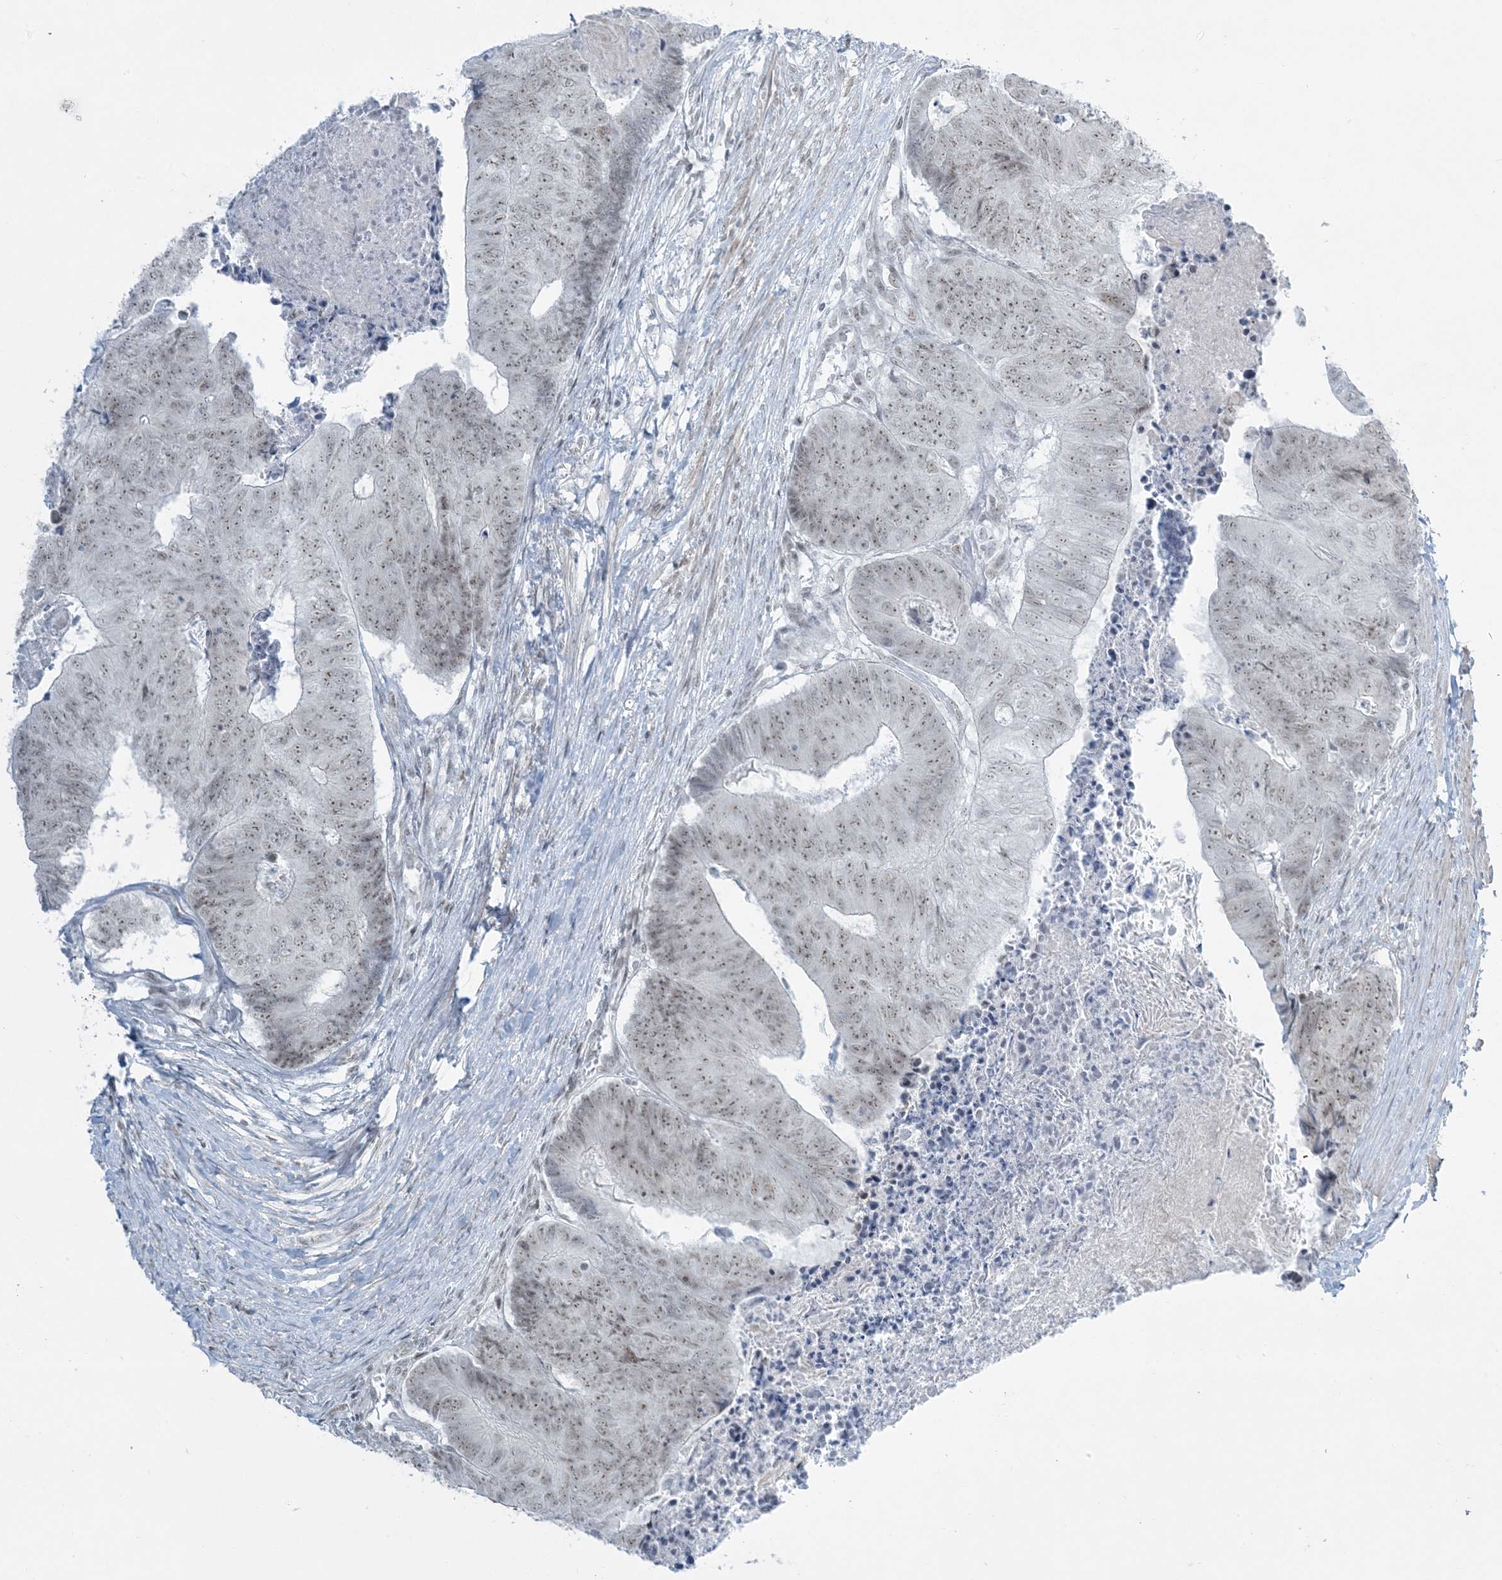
{"staining": {"intensity": "weak", "quantity": ">75%", "location": "nuclear"}, "tissue": "colorectal cancer", "cell_type": "Tumor cells", "image_type": "cancer", "snomed": [{"axis": "morphology", "description": "Adenocarcinoma, NOS"}, {"axis": "topography", "description": "Colon"}], "caption": "This is an image of immunohistochemistry staining of colorectal cancer (adenocarcinoma), which shows weak positivity in the nuclear of tumor cells.", "gene": "ZNF787", "patient": {"sex": "female", "age": 67}}